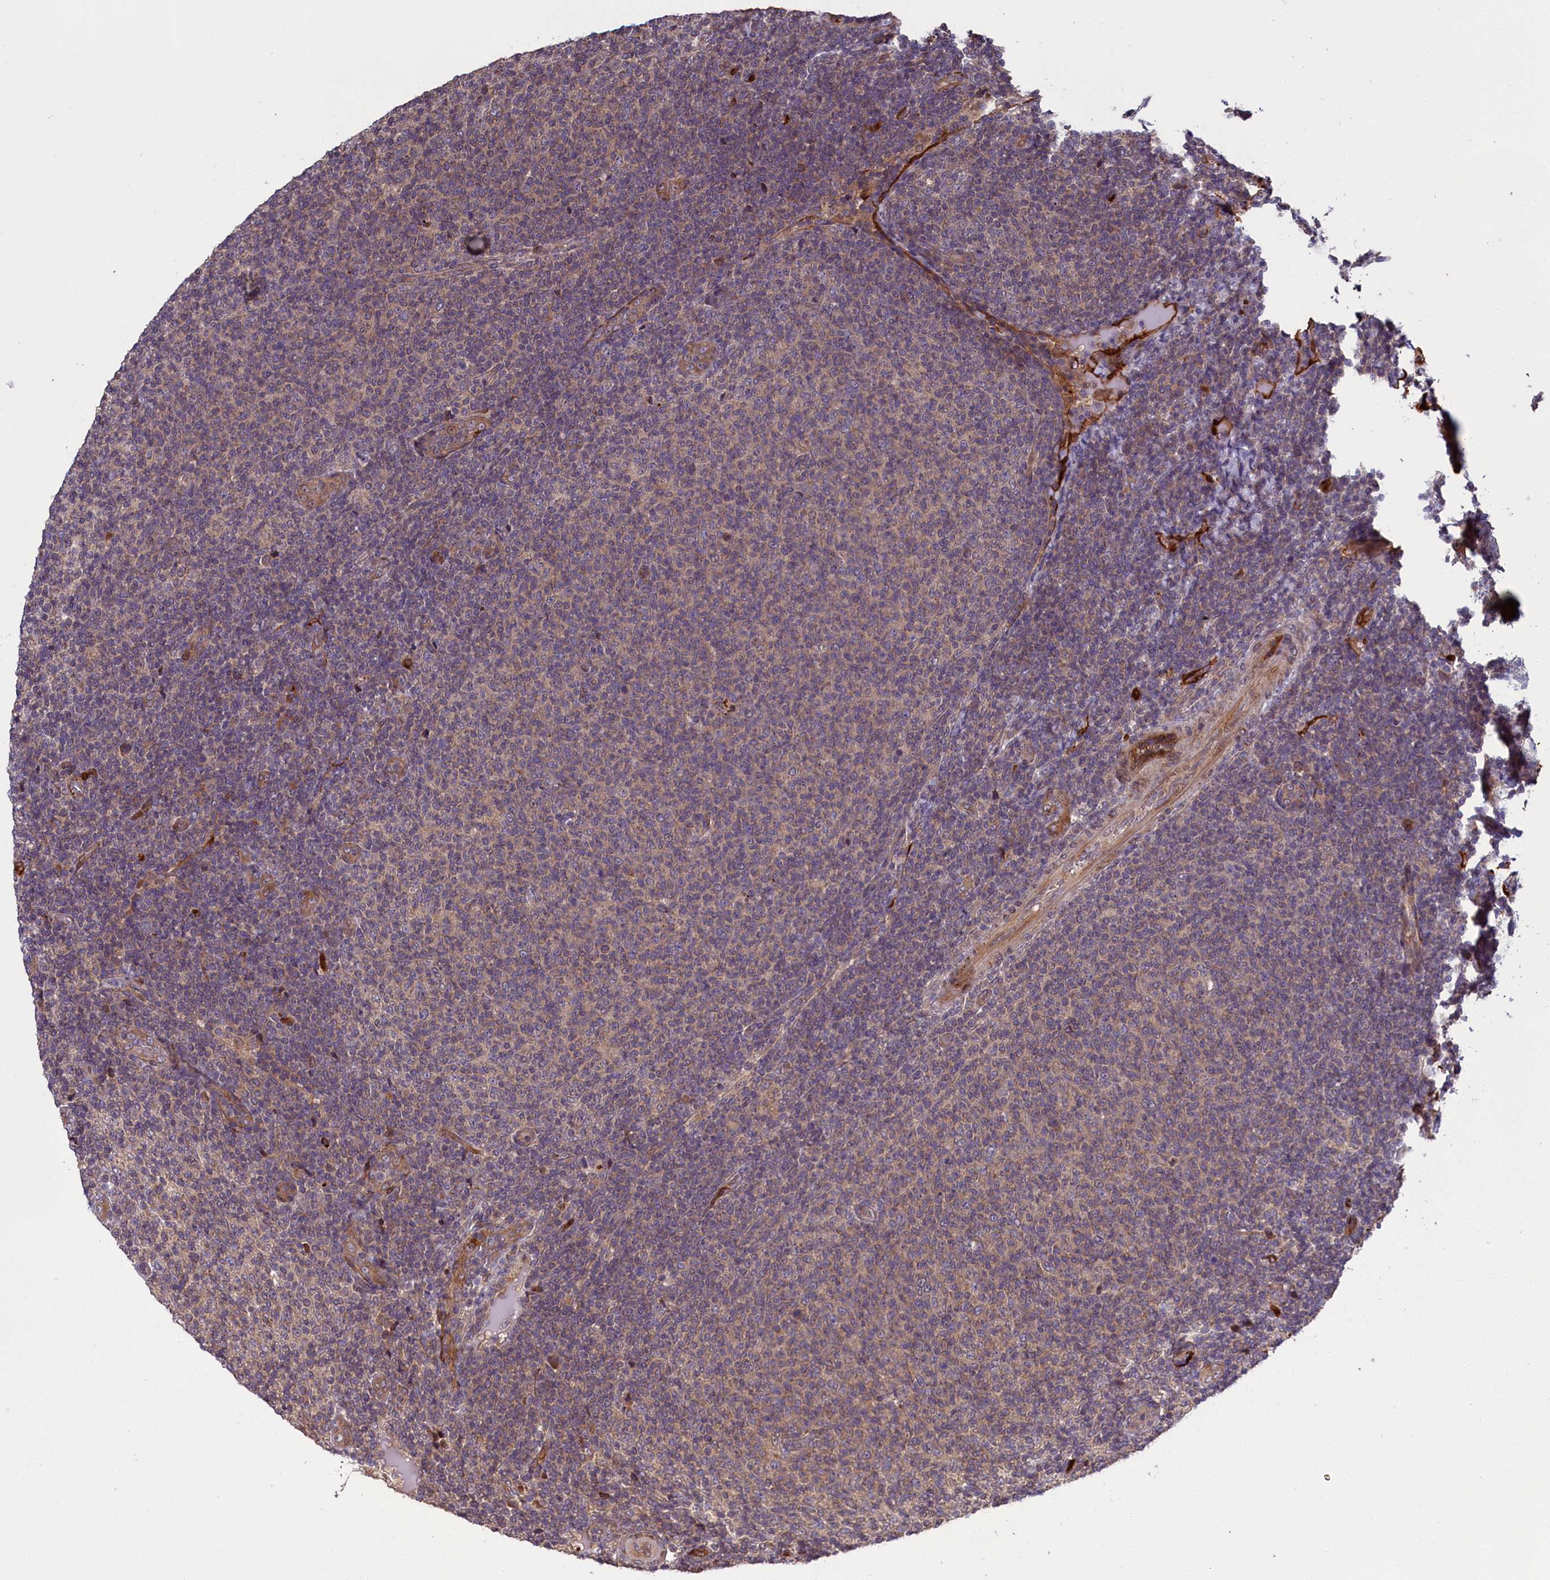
{"staining": {"intensity": "weak", "quantity": "<25%", "location": "cytoplasmic/membranous"}, "tissue": "lymphoma", "cell_type": "Tumor cells", "image_type": "cancer", "snomed": [{"axis": "morphology", "description": "Malignant lymphoma, non-Hodgkin's type, Low grade"}, {"axis": "topography", "description": "Lymph node"}], "caption": "This histopathology image is of lymphoma stained with IHC to label a protein in brown with the nuclei are counter-stained blue. There is no staining in tumor cells.", "gene": "DENND1B", "patient": {"sex": "male", "age": 66}}